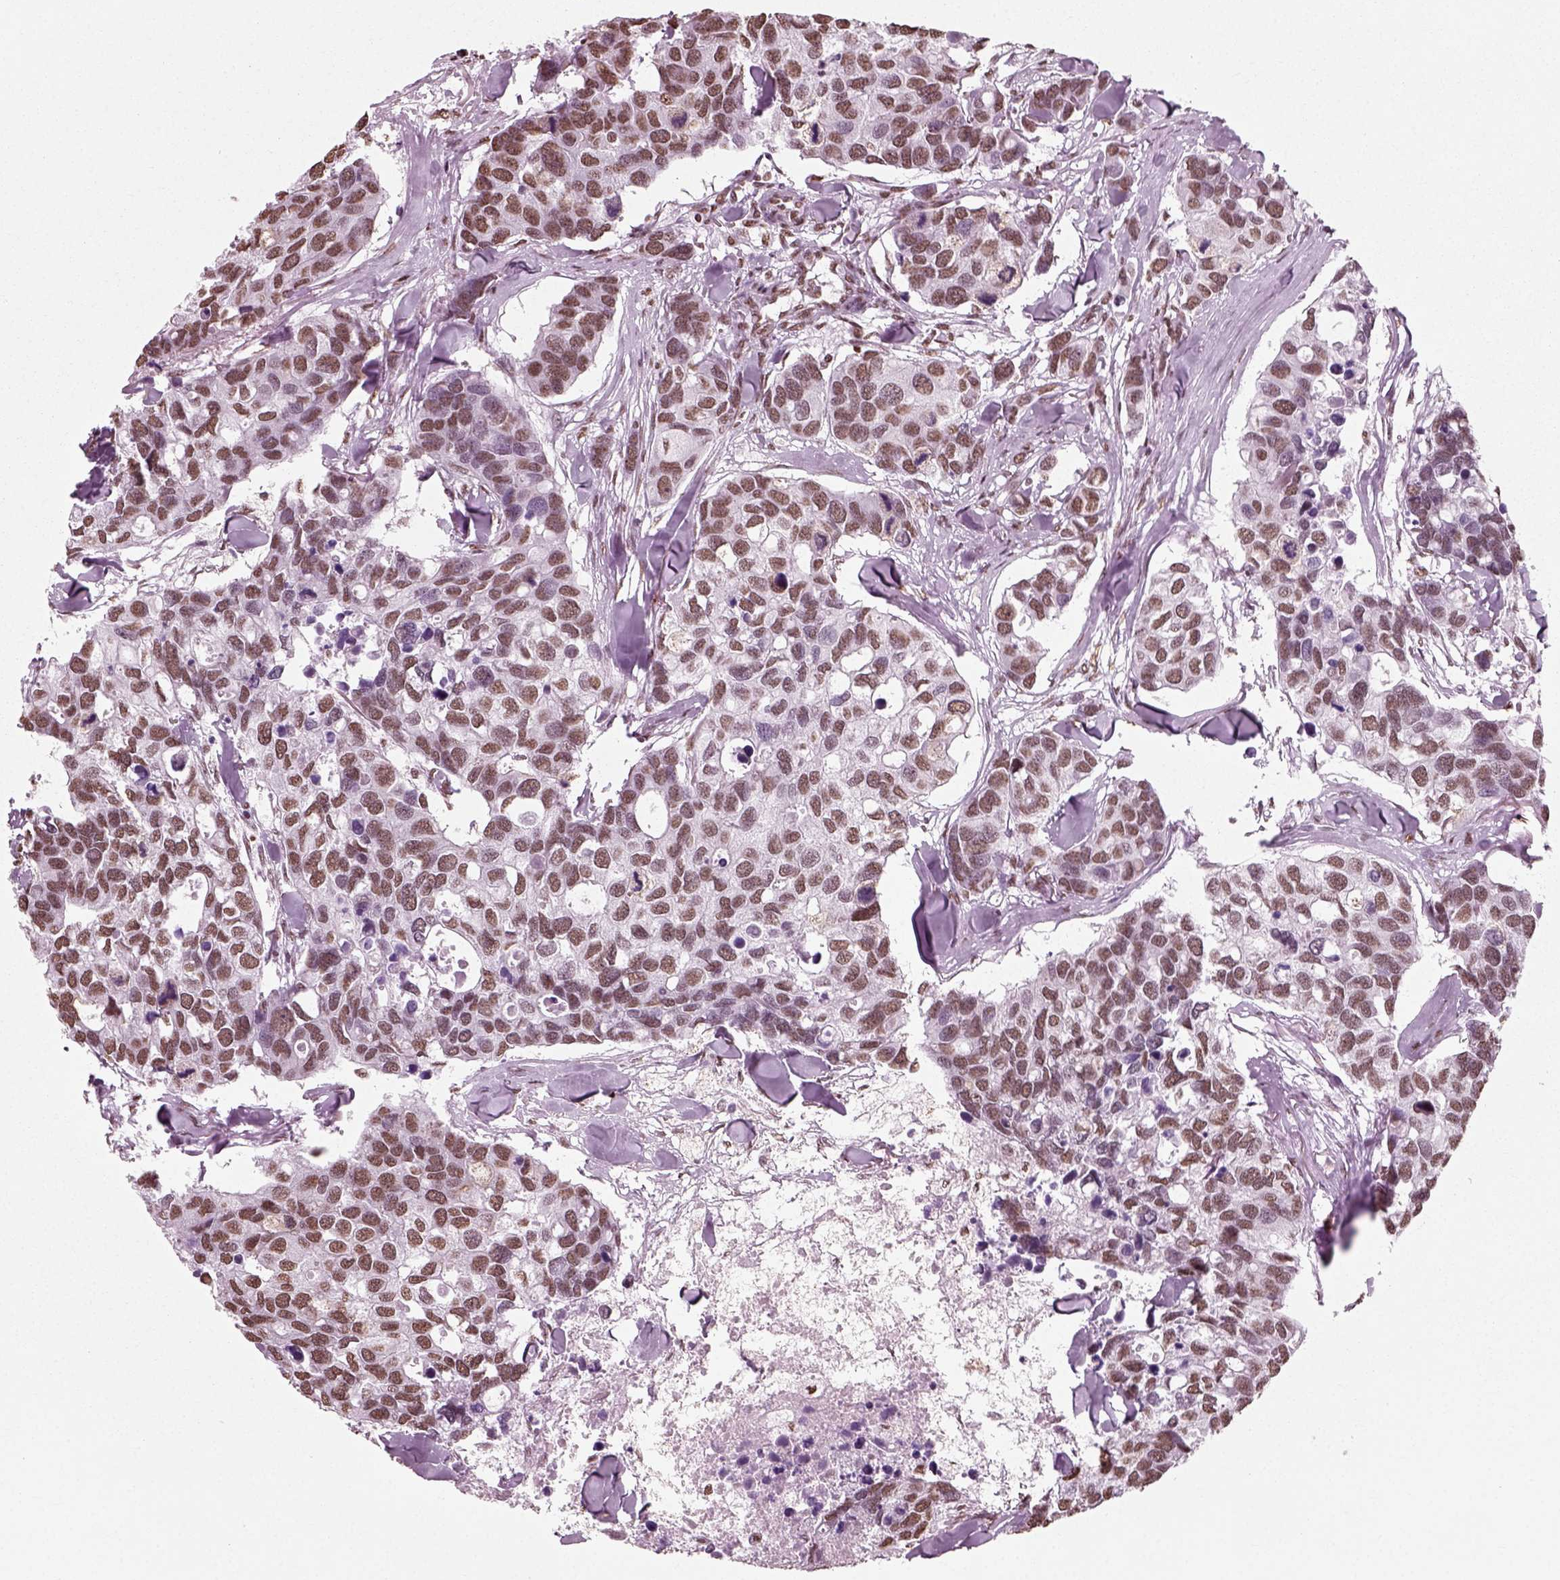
{"staining": {"intensity": "moderate", "quantity": ">75%", "location": "nuclear"}, "tissue": "breast cancer", "cell_type": "Tumor cells", "image_type": "cancer", "snomed": [{"axis": "morphology", "description": "Duct carcinoma"}, {"axis": "topography", "description": "Breast"}], "caption": "A brown stain labels moderate nuclear expression of a protein in intraductal carcinoma (breast) tumor cells. (brown staining indicates protein expression, while blue staining denotes nuclei).", "gene": "POLR1H", "patient": {"sex": "female", "age": 83}}